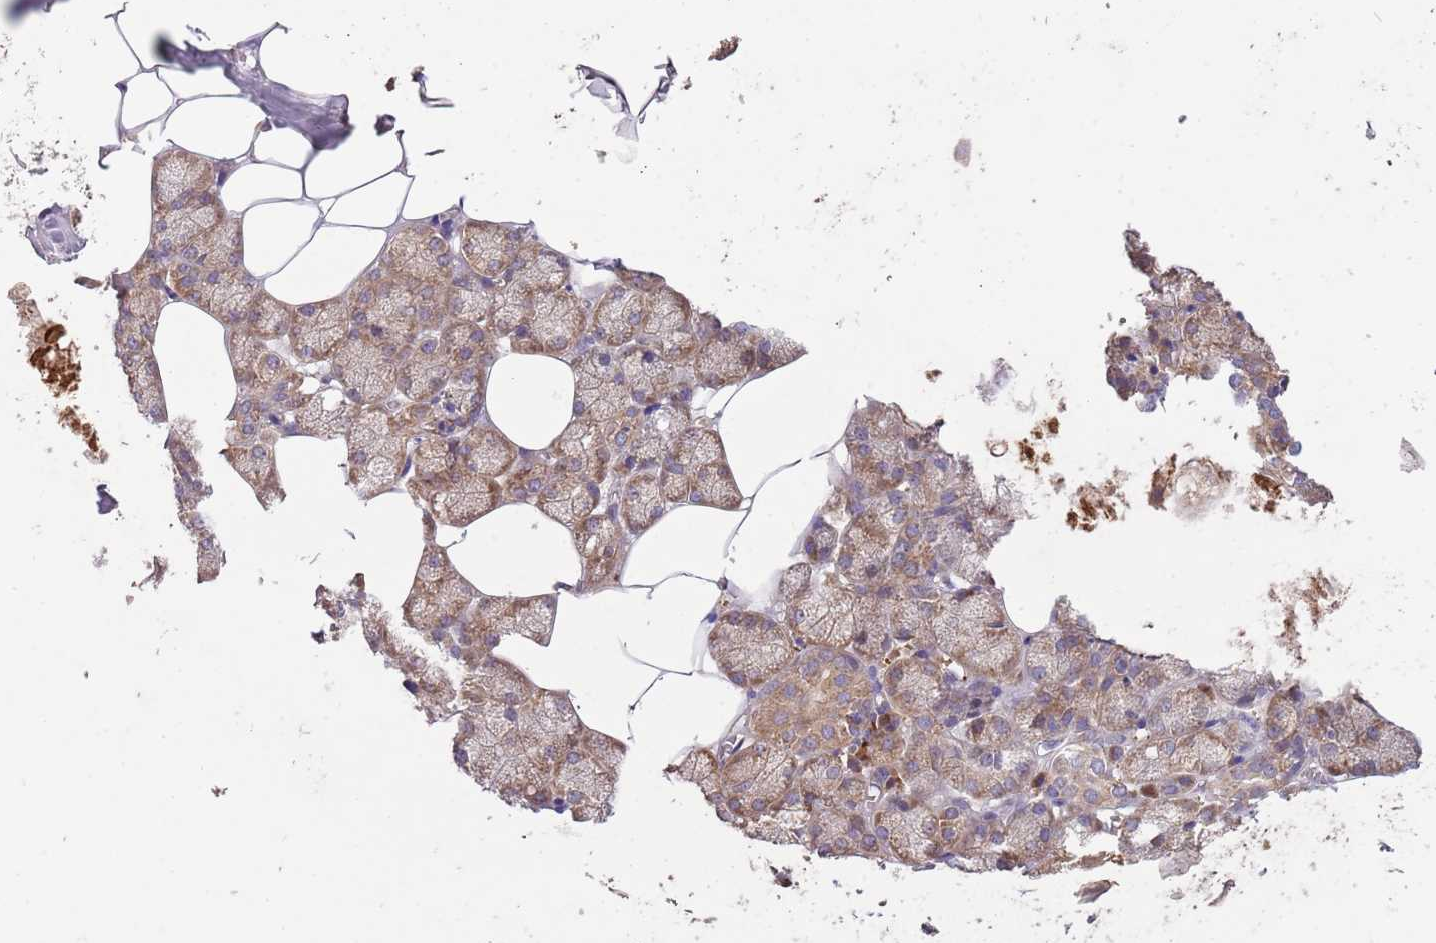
{"staining": {"intensity": "moderate", "quantity": ">75%", "location": "cytoplasmic/membranous"}, "tissue": "salivary gland", "cell_type": "Glandular cells", "image_type": "normal", "snomed": [{"axis": "morphology", "description": "Normal tissue, NOS"}, {"axis": "topography", "description": "Salivary gland"}], "caption": "A histopathology image showing moderate cytoplasmic/membranous staining in about >75% of glandular cells in normal salivary gland, as visualized by brown immunohistochemical staining.", "gene": "MFNG", "patient": {"sex": "male", "age": 62}}